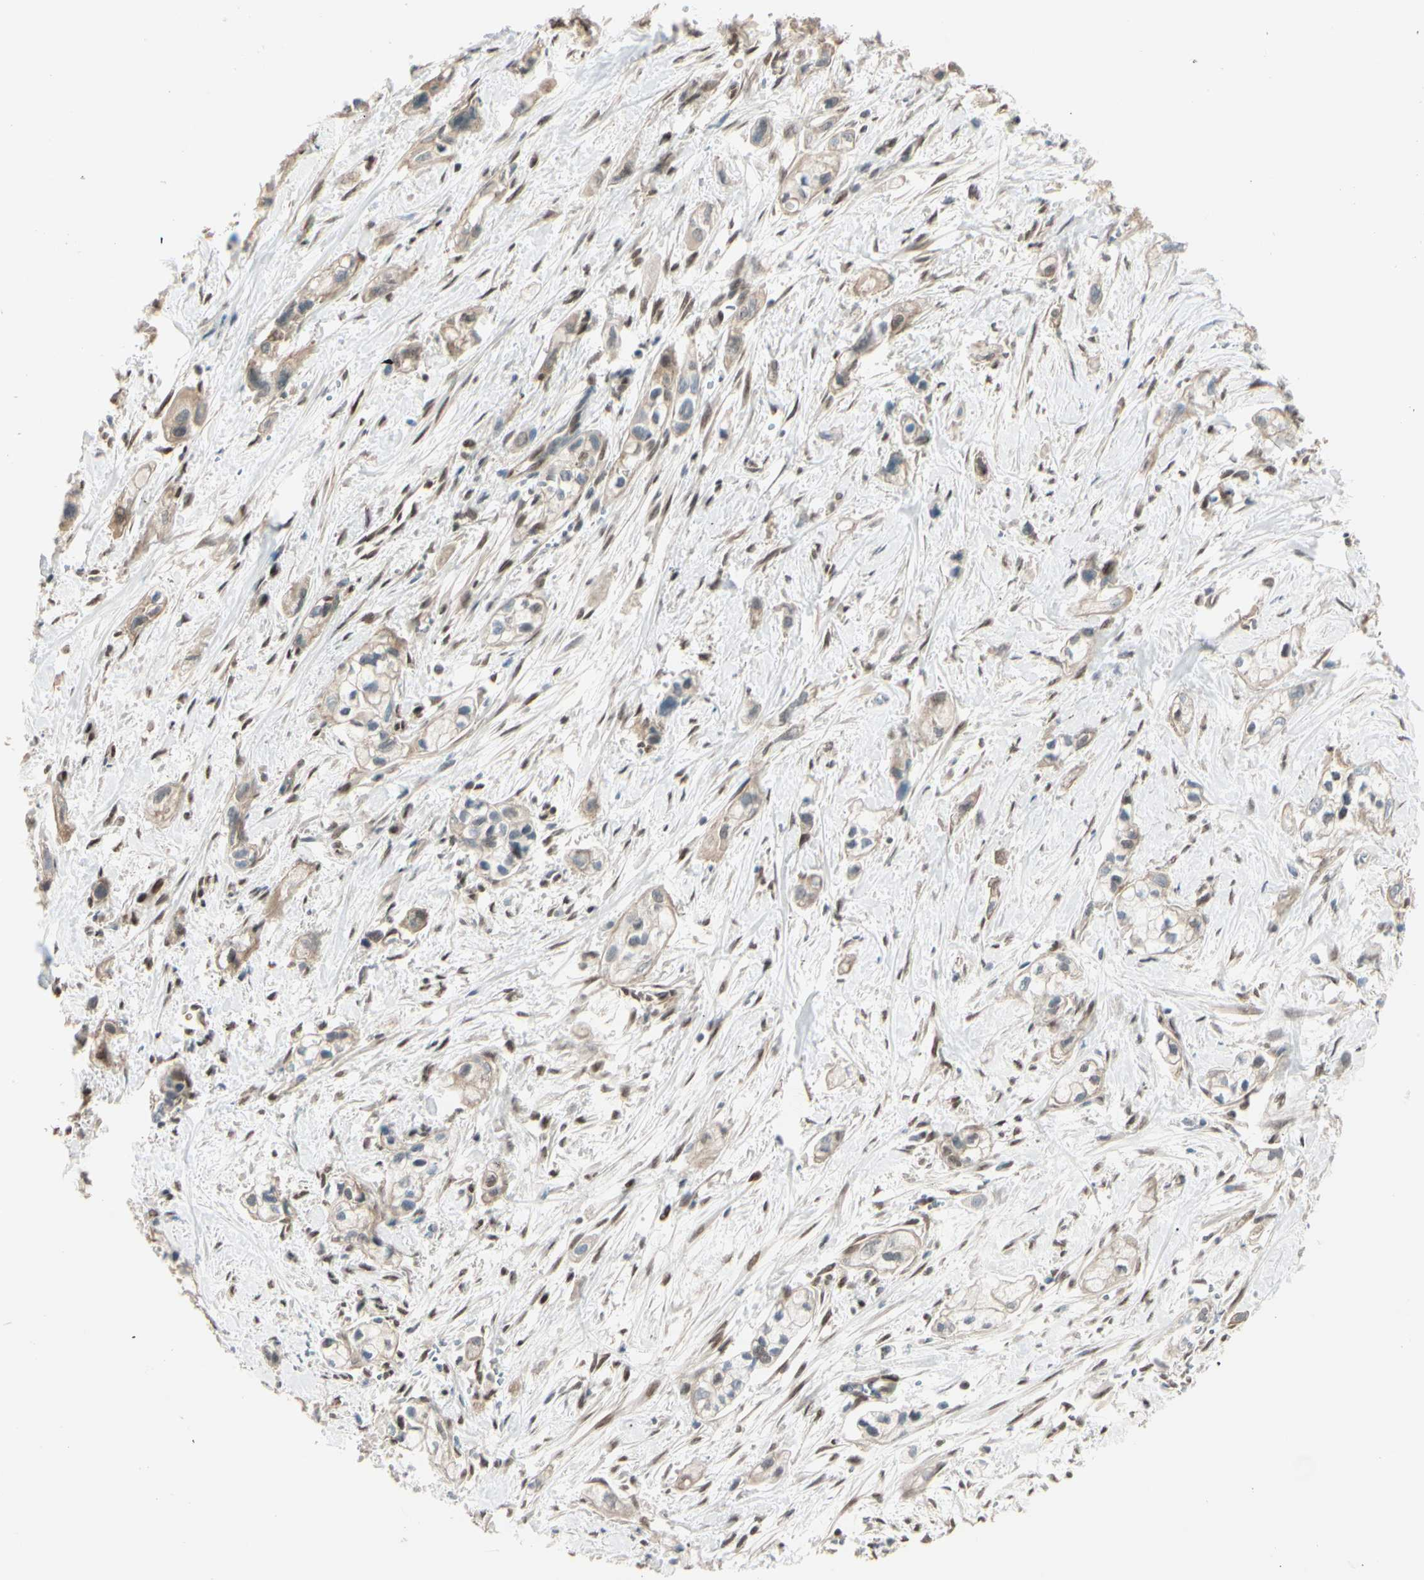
{"staining": {"intensity": "weak", "quantity": "<25%", "location": "nuclear"}, "tissue": "pancreatic cancer", "cell_type": "Tumor cells", "image_type": "cancer", "snomed": [{"axis": "morphology", "description": "Adenocarcinoma, NOS"}, {"axis": "topography", "description": "Pancreas"}], "caption": "This is a histopathology image of immunohistochemistry (IHC) staining of pancreatic cancer, which shows no positivity in tumor cells.", "gene": "SUFU", "patient": {"sex": "male", "age": 74}}